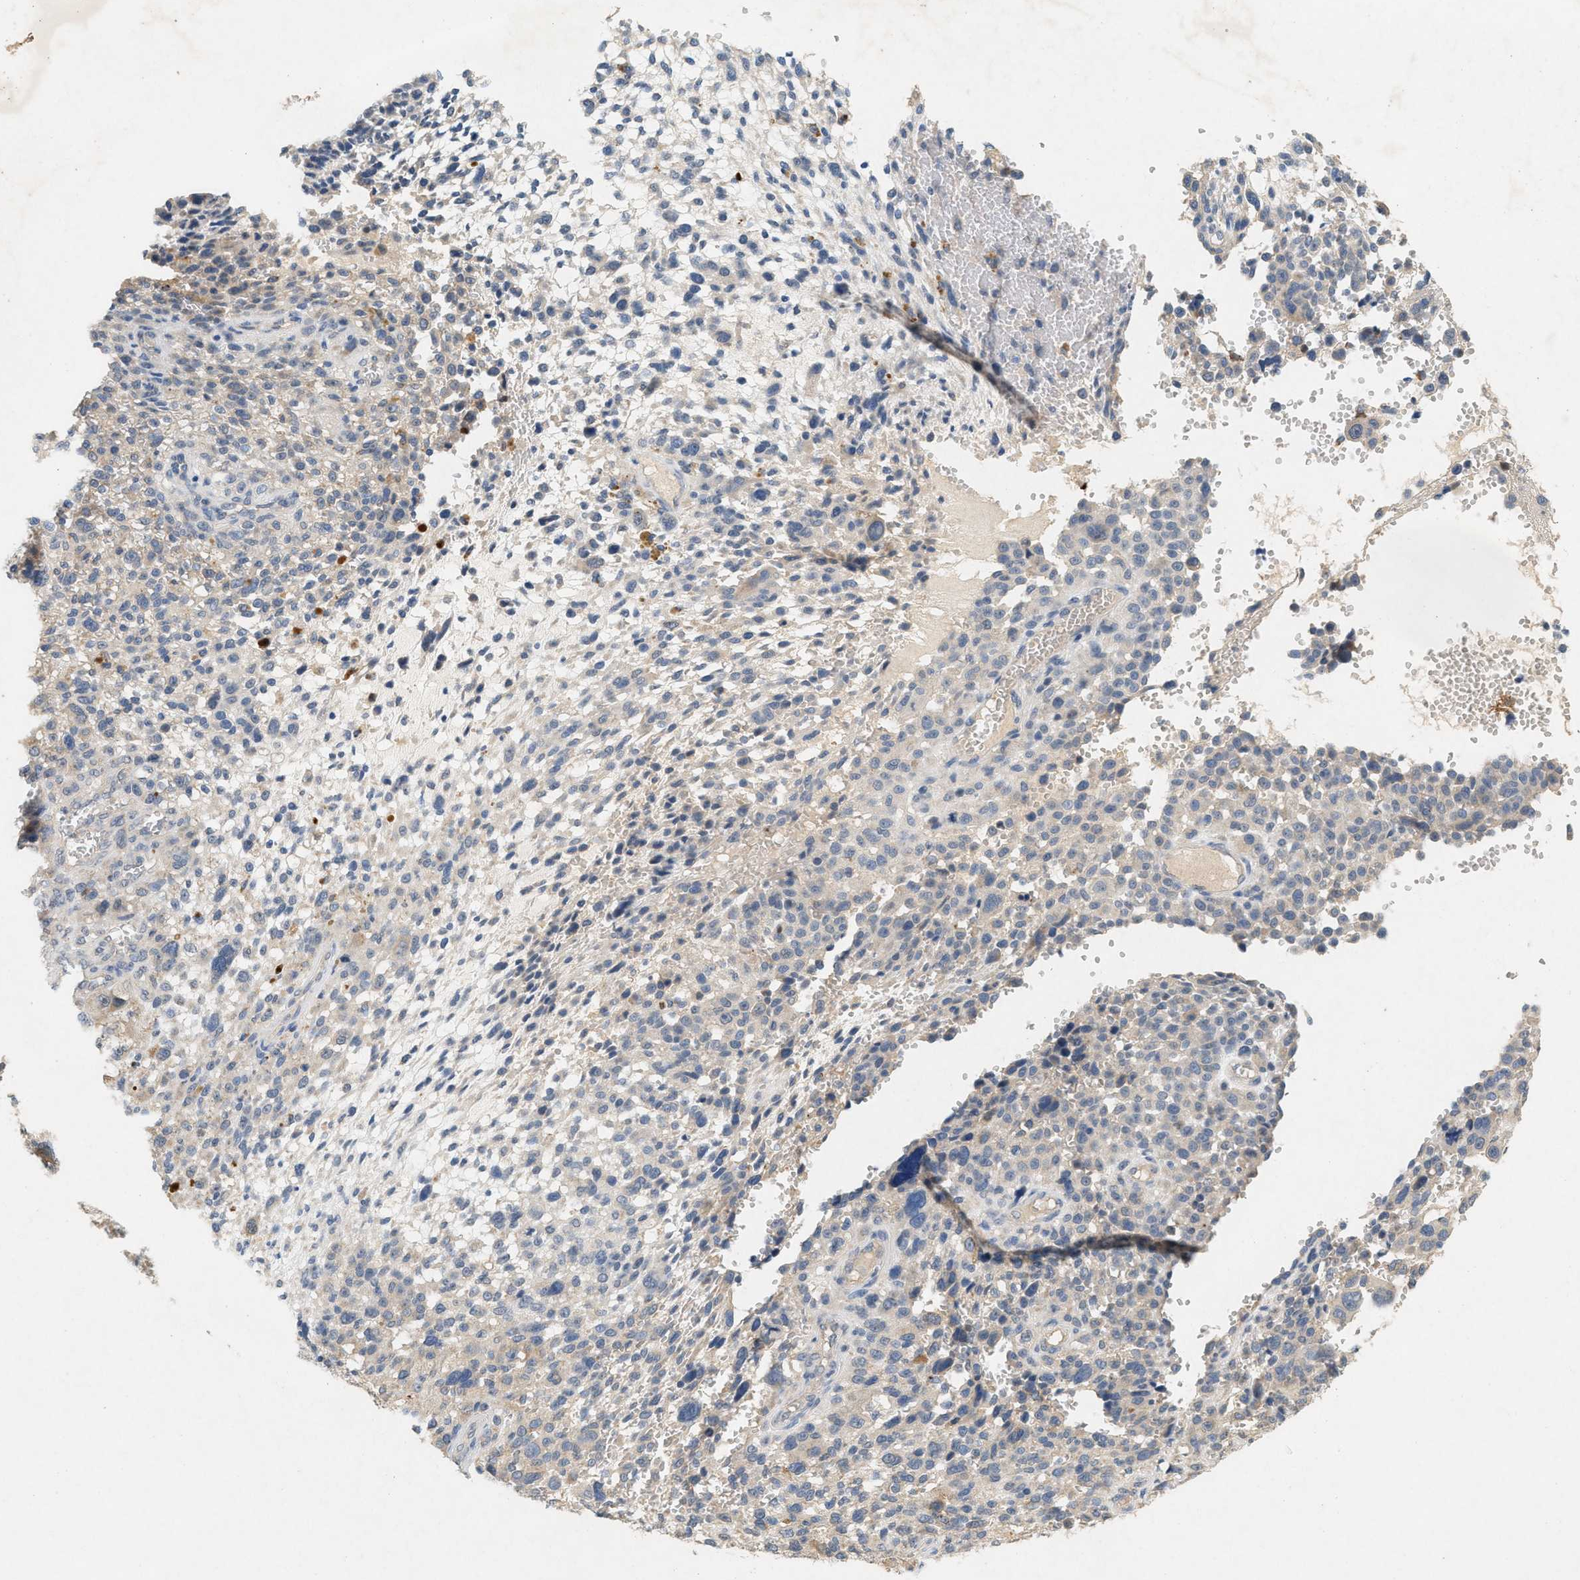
{"staining": {"intensity": "negative", "quantity": "none", "location": "none"}, "tissue": "melanoma", "cell_type": "Tumor cells", "image_type": "cancer", "snomed": [{"axis": "morphology", "description": "Malignant melanoma, NOS"}, {"axis": "topography", "description": "Skin"}], "caption": "Immunohistochemistry image of neoplastic tissue: malignant melanoma stained with DAB (3,3'-diaminobenzidine) reveals no significant protein positivity in tumor cells.", "gene": "DCAF7", "patient": {"sex": "female", "age": 55}}